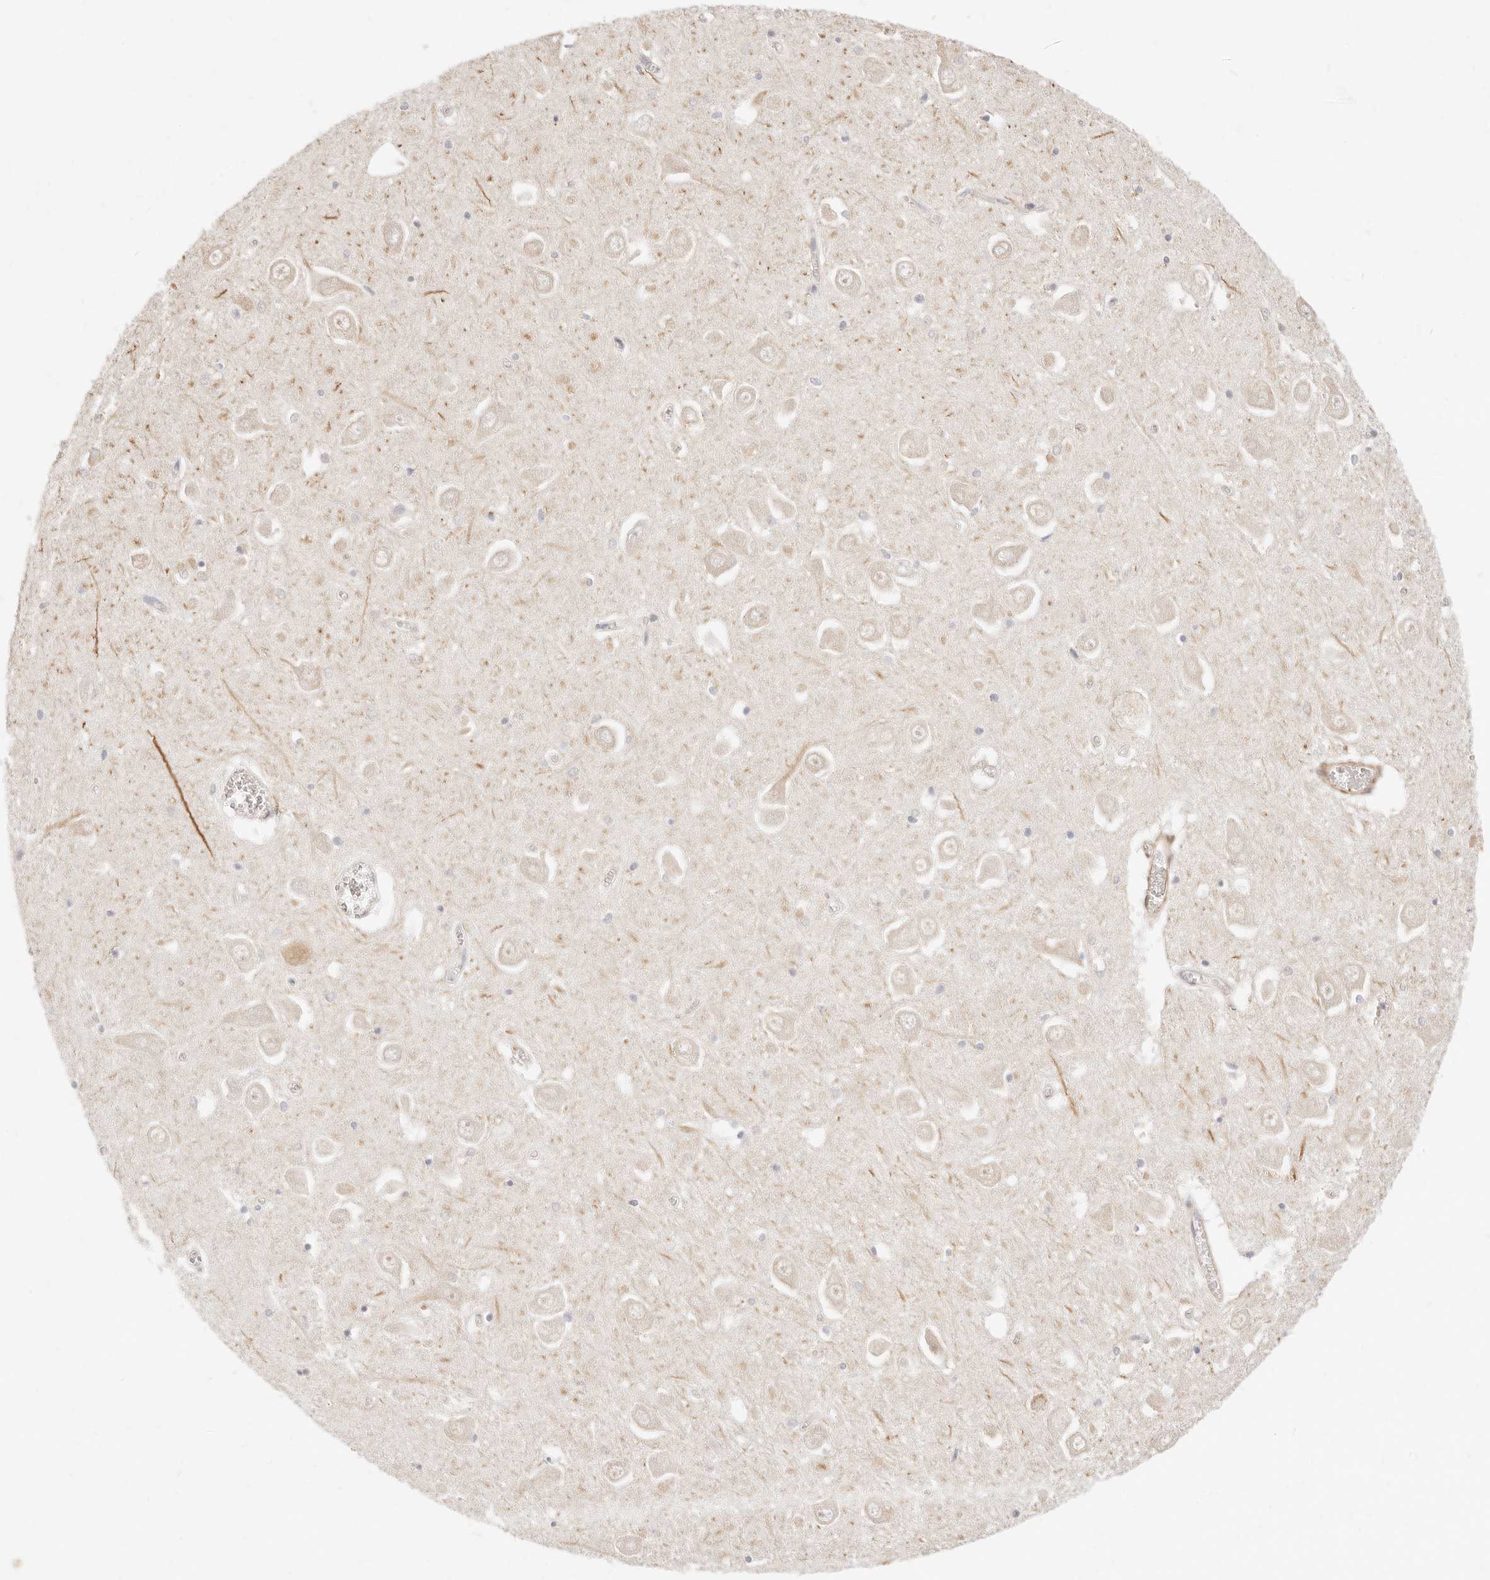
{"staining": {"intensity": "negative", "quantity": "none", "location": "none"}, "tissue": "hippocampus", "cell_type": "Glial cells", "image_type": "normal", "snomed": [{"axis": "morphology", "description": "Normal tissue, NOS"}, {"axis": "topography", "description": "Hippocampus"}], "caption": "IHC of benign human hippocampus displays no positivity in glial cells.", "gene": "UBXN10", "patient": {"sex": "male", "age": 70}}